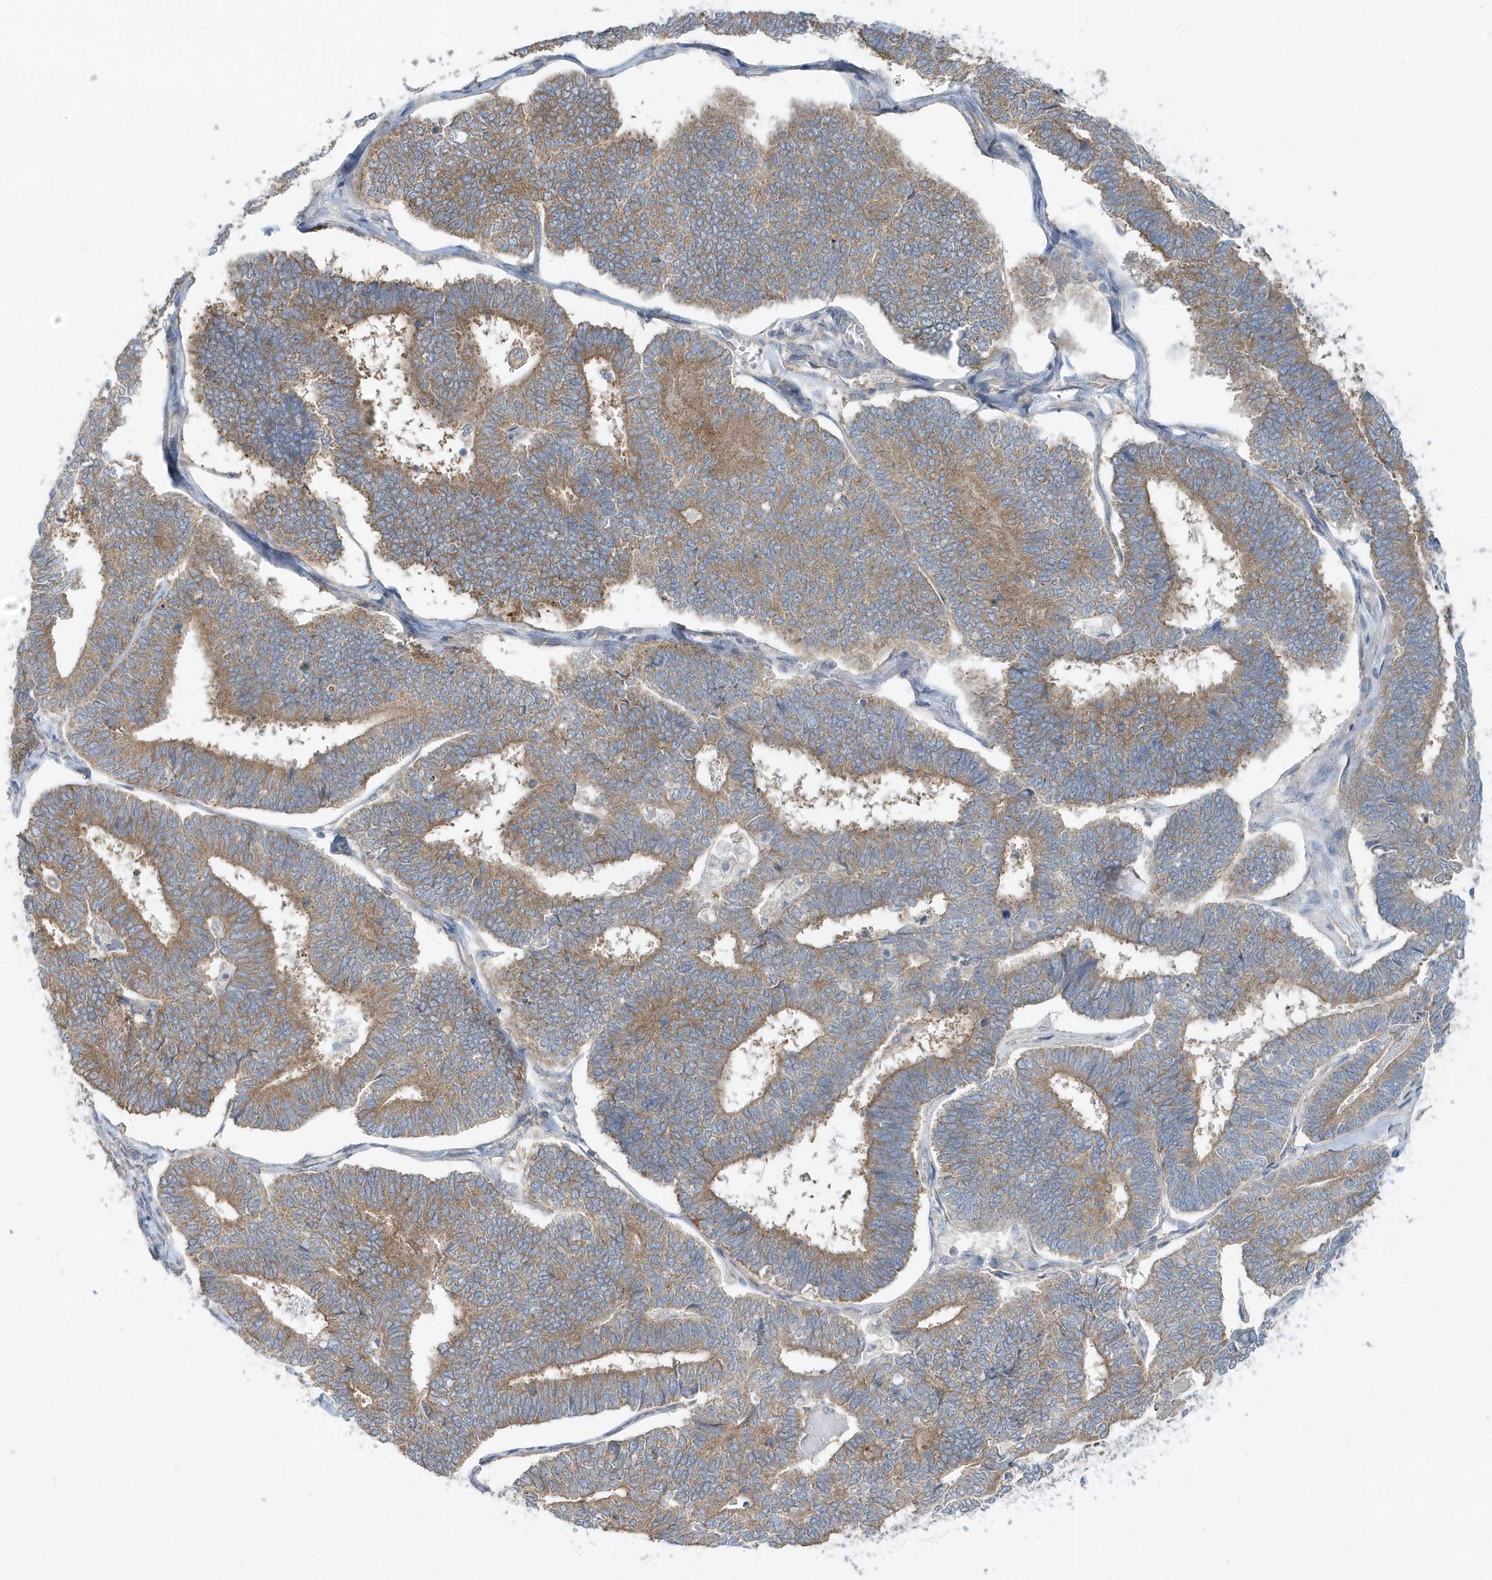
{"staining": {"intensity": "moderate", "quantity": ">75%", "location": "cytoplasmic/membranous"}, "tissue": "endometrial cancer", "cell_type": "Tumor cells", "image_type": "cancer", "snomed": [{"axis": "morphology", "description": "Adenocarcinoma, NOS"}, {"axis": "topography", "description": "Endometrium"}], "caption": "Endometrial cancer (adenocarcinoma) stained with DAB immunohistochemistry (IHC) demonstrates medium levels of moderate cytoplasmic/membranous positivity in about >75% of tumor cells.", "gene": "EIF3C", "patient": {"sex": "female", "age": 70}}